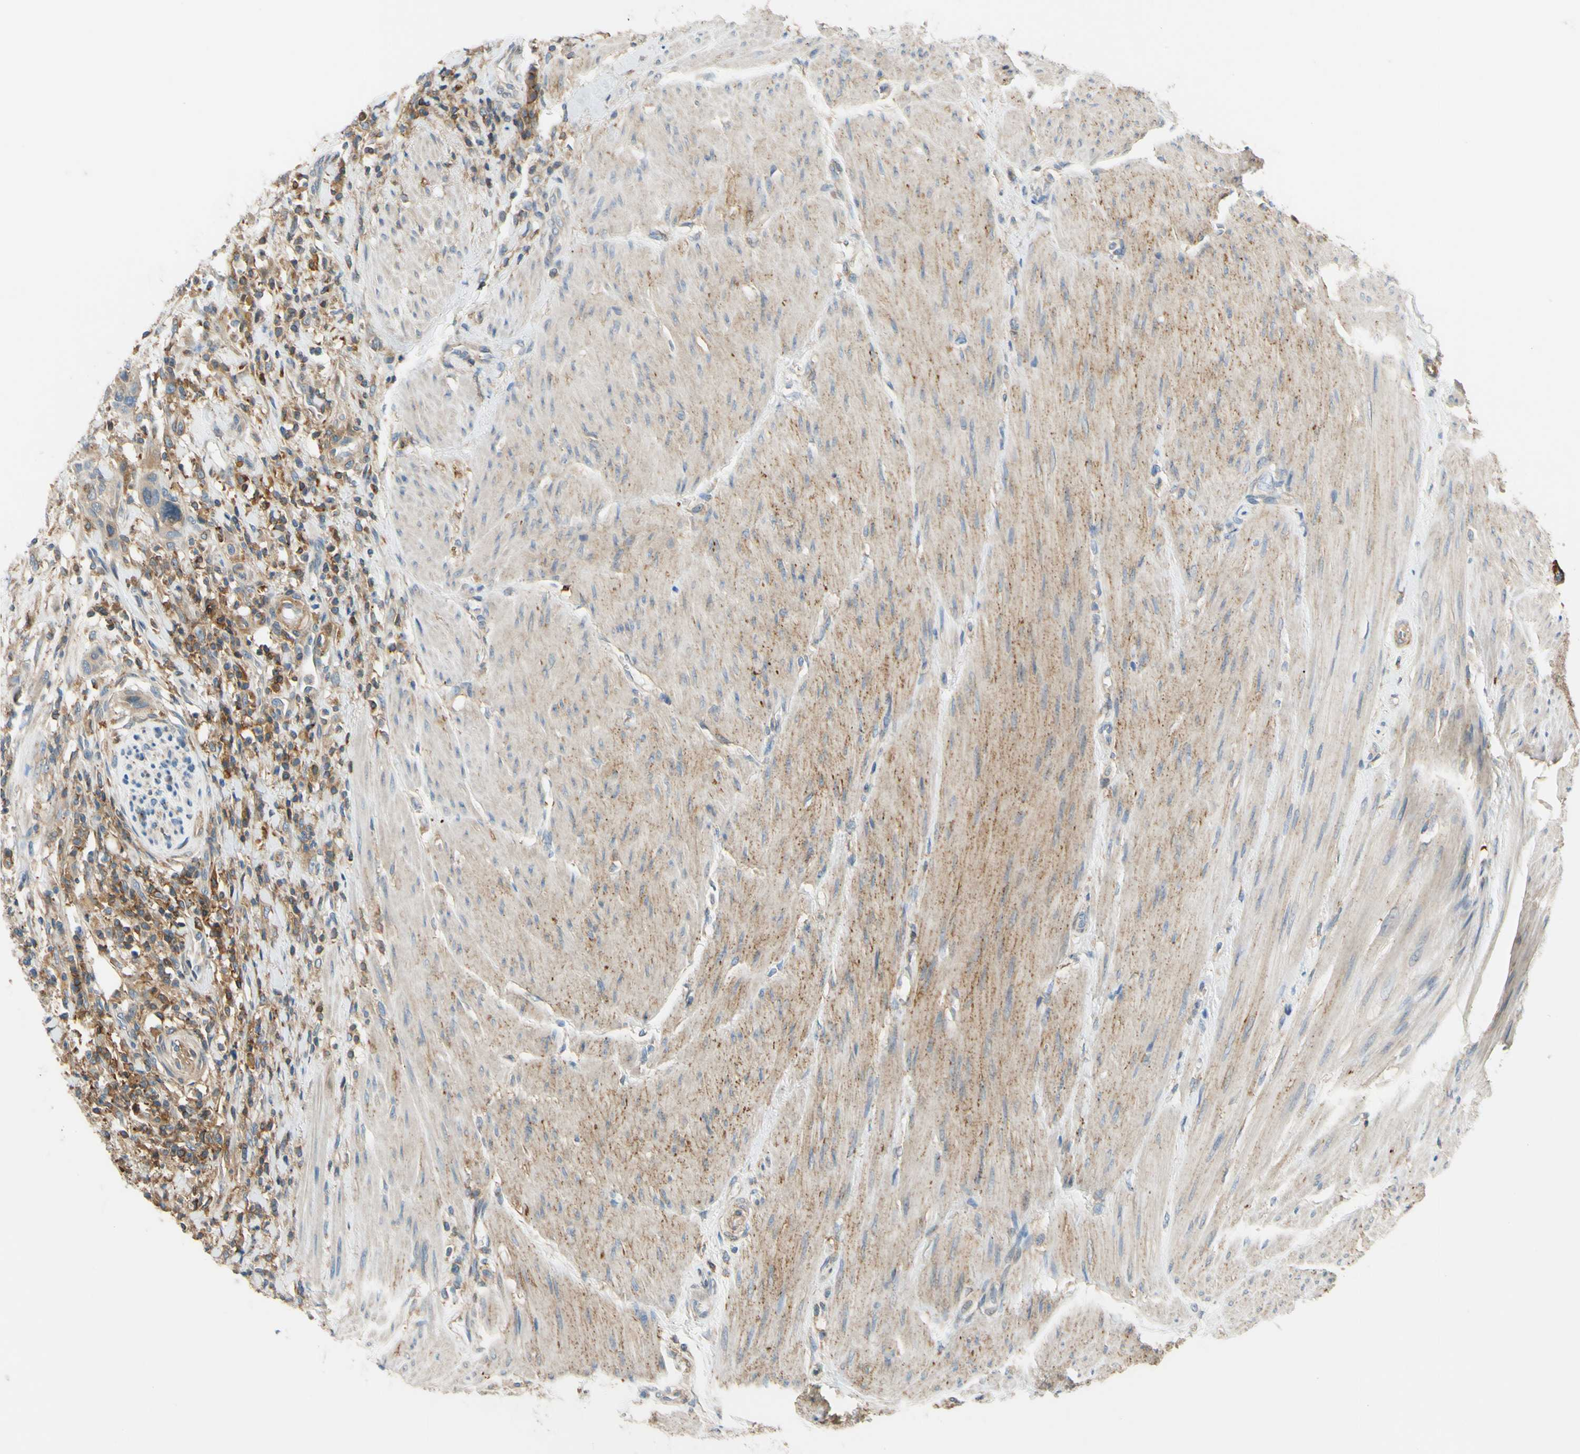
{"staining": {"intensity": "weak", "quantity": "25%-75%", "location": "cytoplasmic/membranous"}, "tissue": "urothelial cancer", "cell_type": "Tumor cells", "image_type": "cancer", "snomed": [{"axis": "morphology", "description": "Urothelial carcinoma, High grade"}, {"axis": "topography", "description": "Urinary bladder"}], "caption": "Immunohistochemistry (IHC) of human high-grade urothelial carcinoma exhibits low levels of weak cytoplasmic/membranous positivity in approximately 25%-75% of tumor cells. (brown staining indicates protein expression, while blue staining denotes nuclei).", "gene": "POR", "patient": {"sex": "male", "age": 35}}